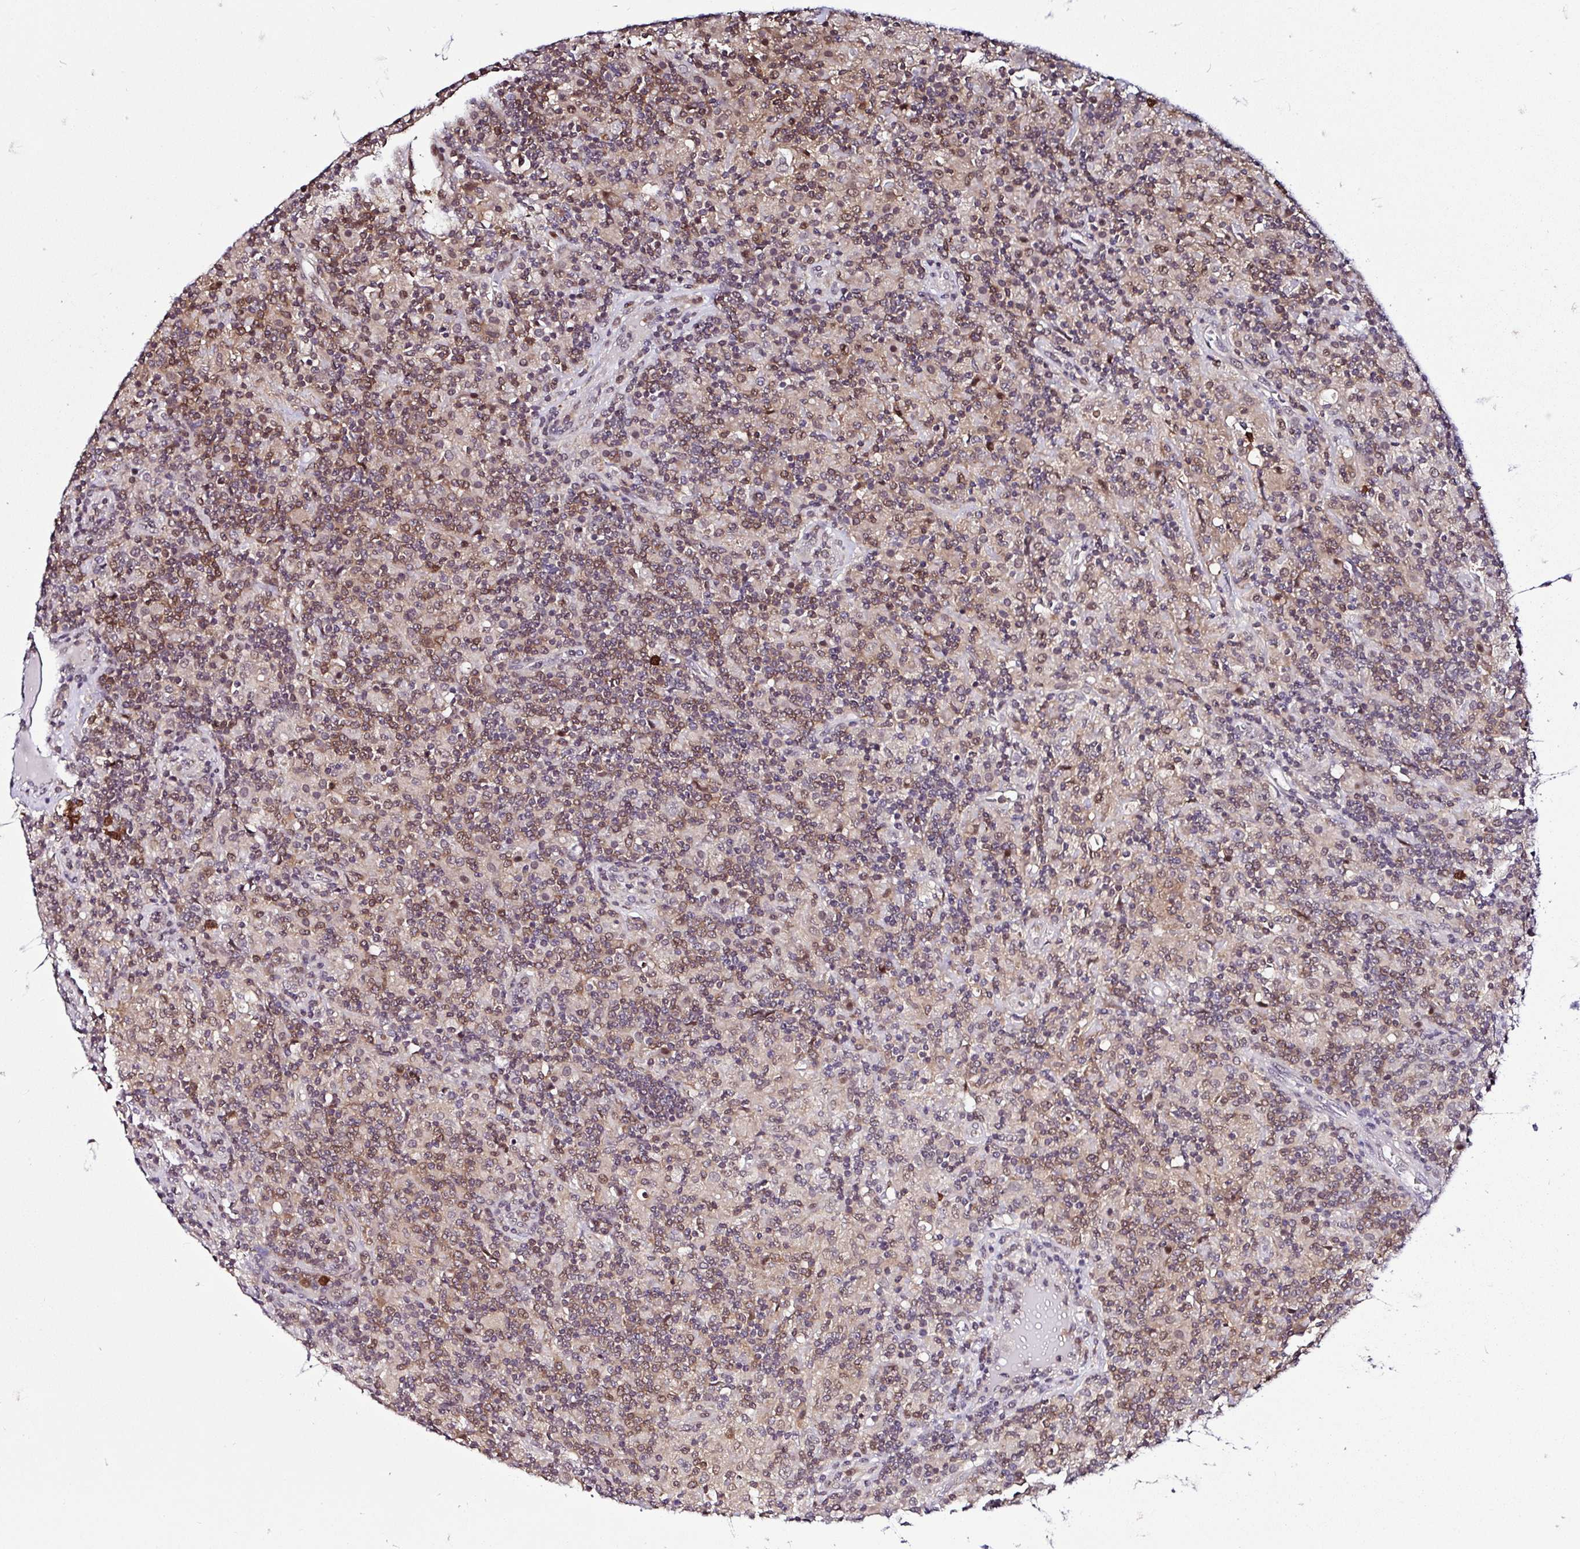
{"staining": {"intensity": "weak", "quantity": "<25%", "location": "cytoplasmic/membranous"}, "tissue": "lymphoma", "cell_type": "Tumor cells", "image_type": "cancer", "snomed": [{"axis": "morphology", "description": "Hodgkin's disease, NOS"}, {"axis": "topography", "description": "Lymph node"}], "caption": "This is an immunohistochemistry image of Hodgkin's disease. There is no expression in tumor cells.", "gene": "PIN4", "patient": {"sex": "male", "age": 70}}